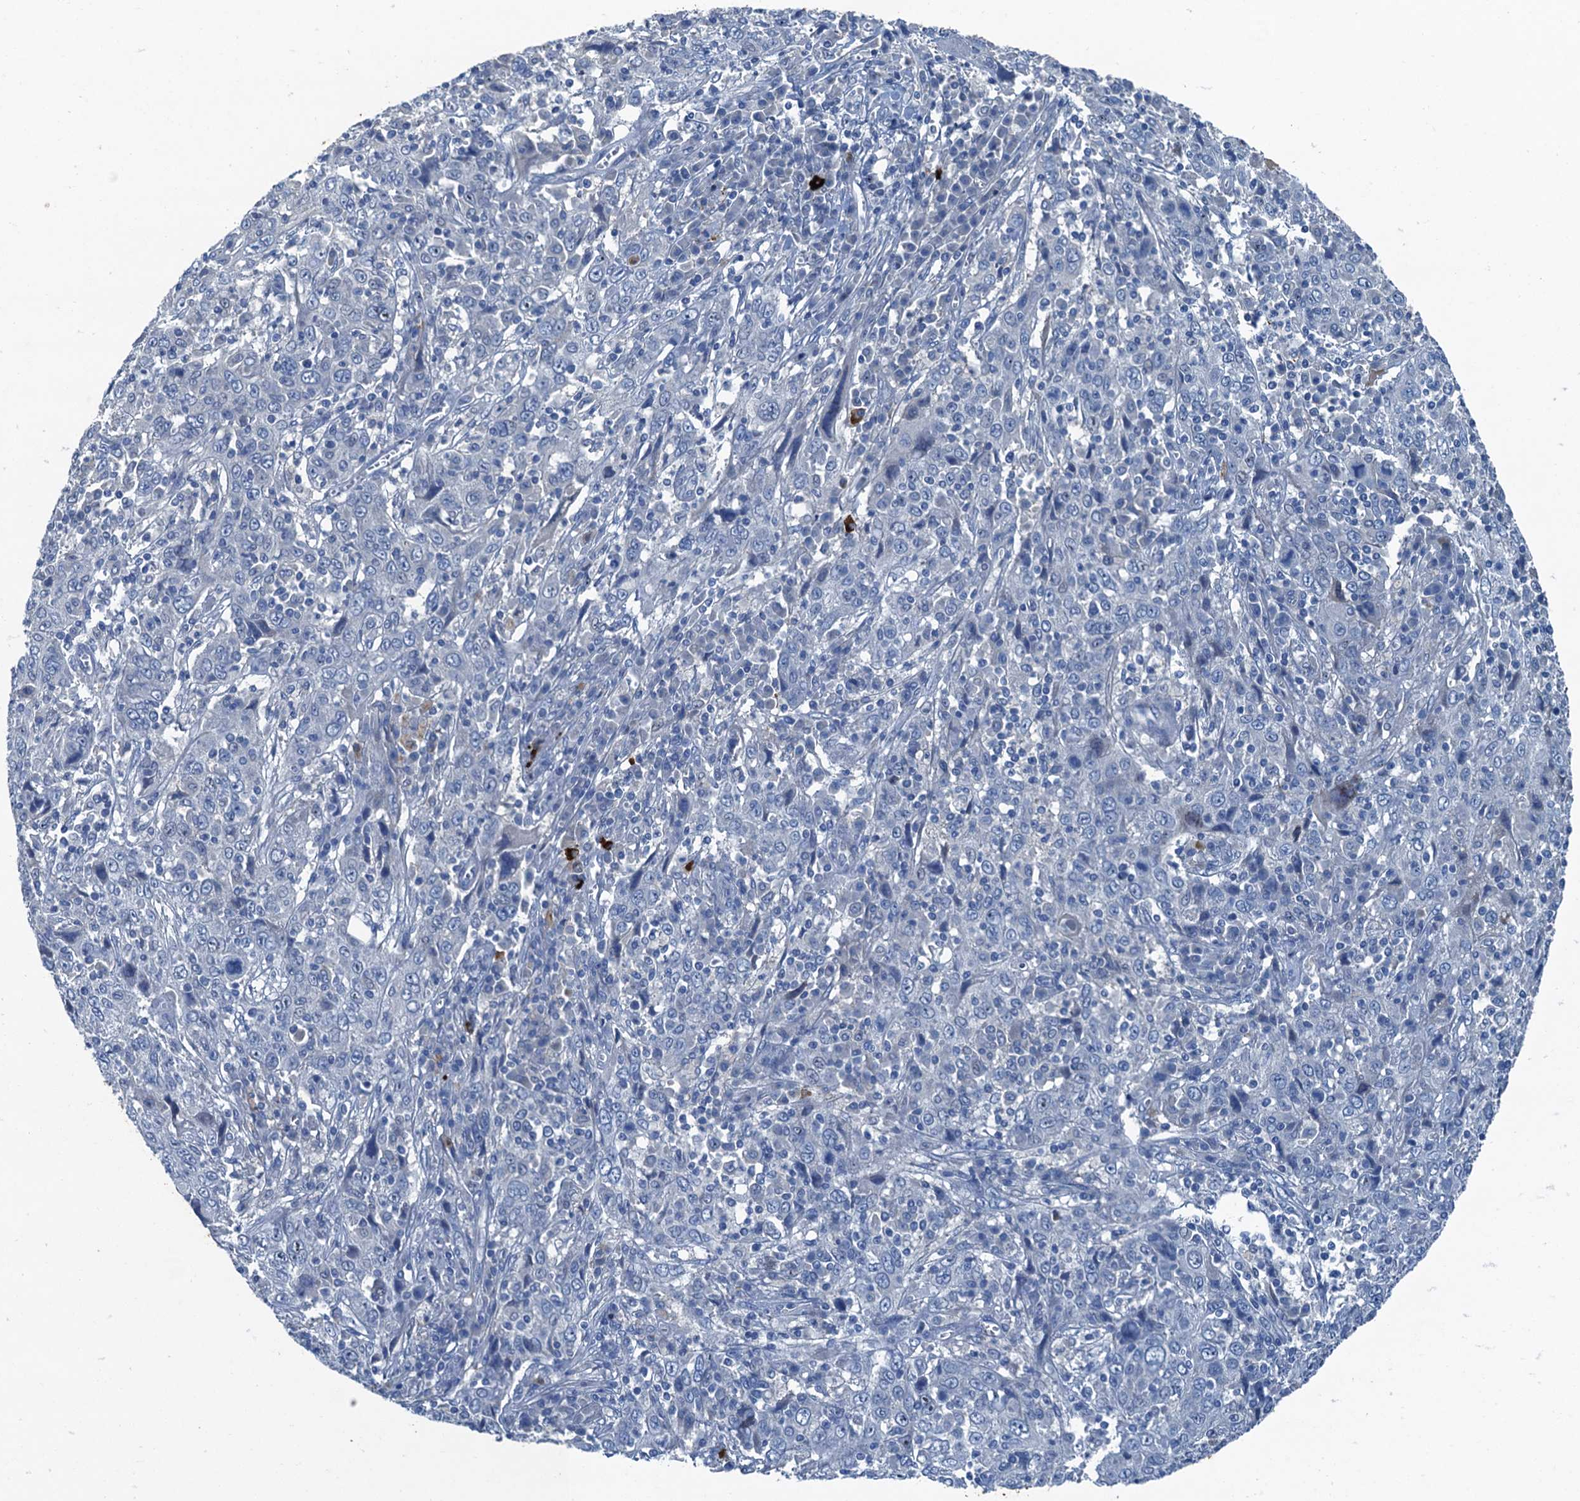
{"staining": {"intensity": "negative", "quantity": "none", "location": "none"}, "tissue": "cervical cancer", "cell_type": "Tumor cells", "image_type": "cancer", "snomed": [{"axis": "morphology", "description": "Squamous cell carcinoma, NOS"}, {"axis": "topography", "description": "Cervix"}], "caption": "Protein analysis of squamous cell carcinoma (cervical) reveals no significant expression in tumor cells.", "gene": "CBLIF", "patient": {"sex": "female", "age": 46}}